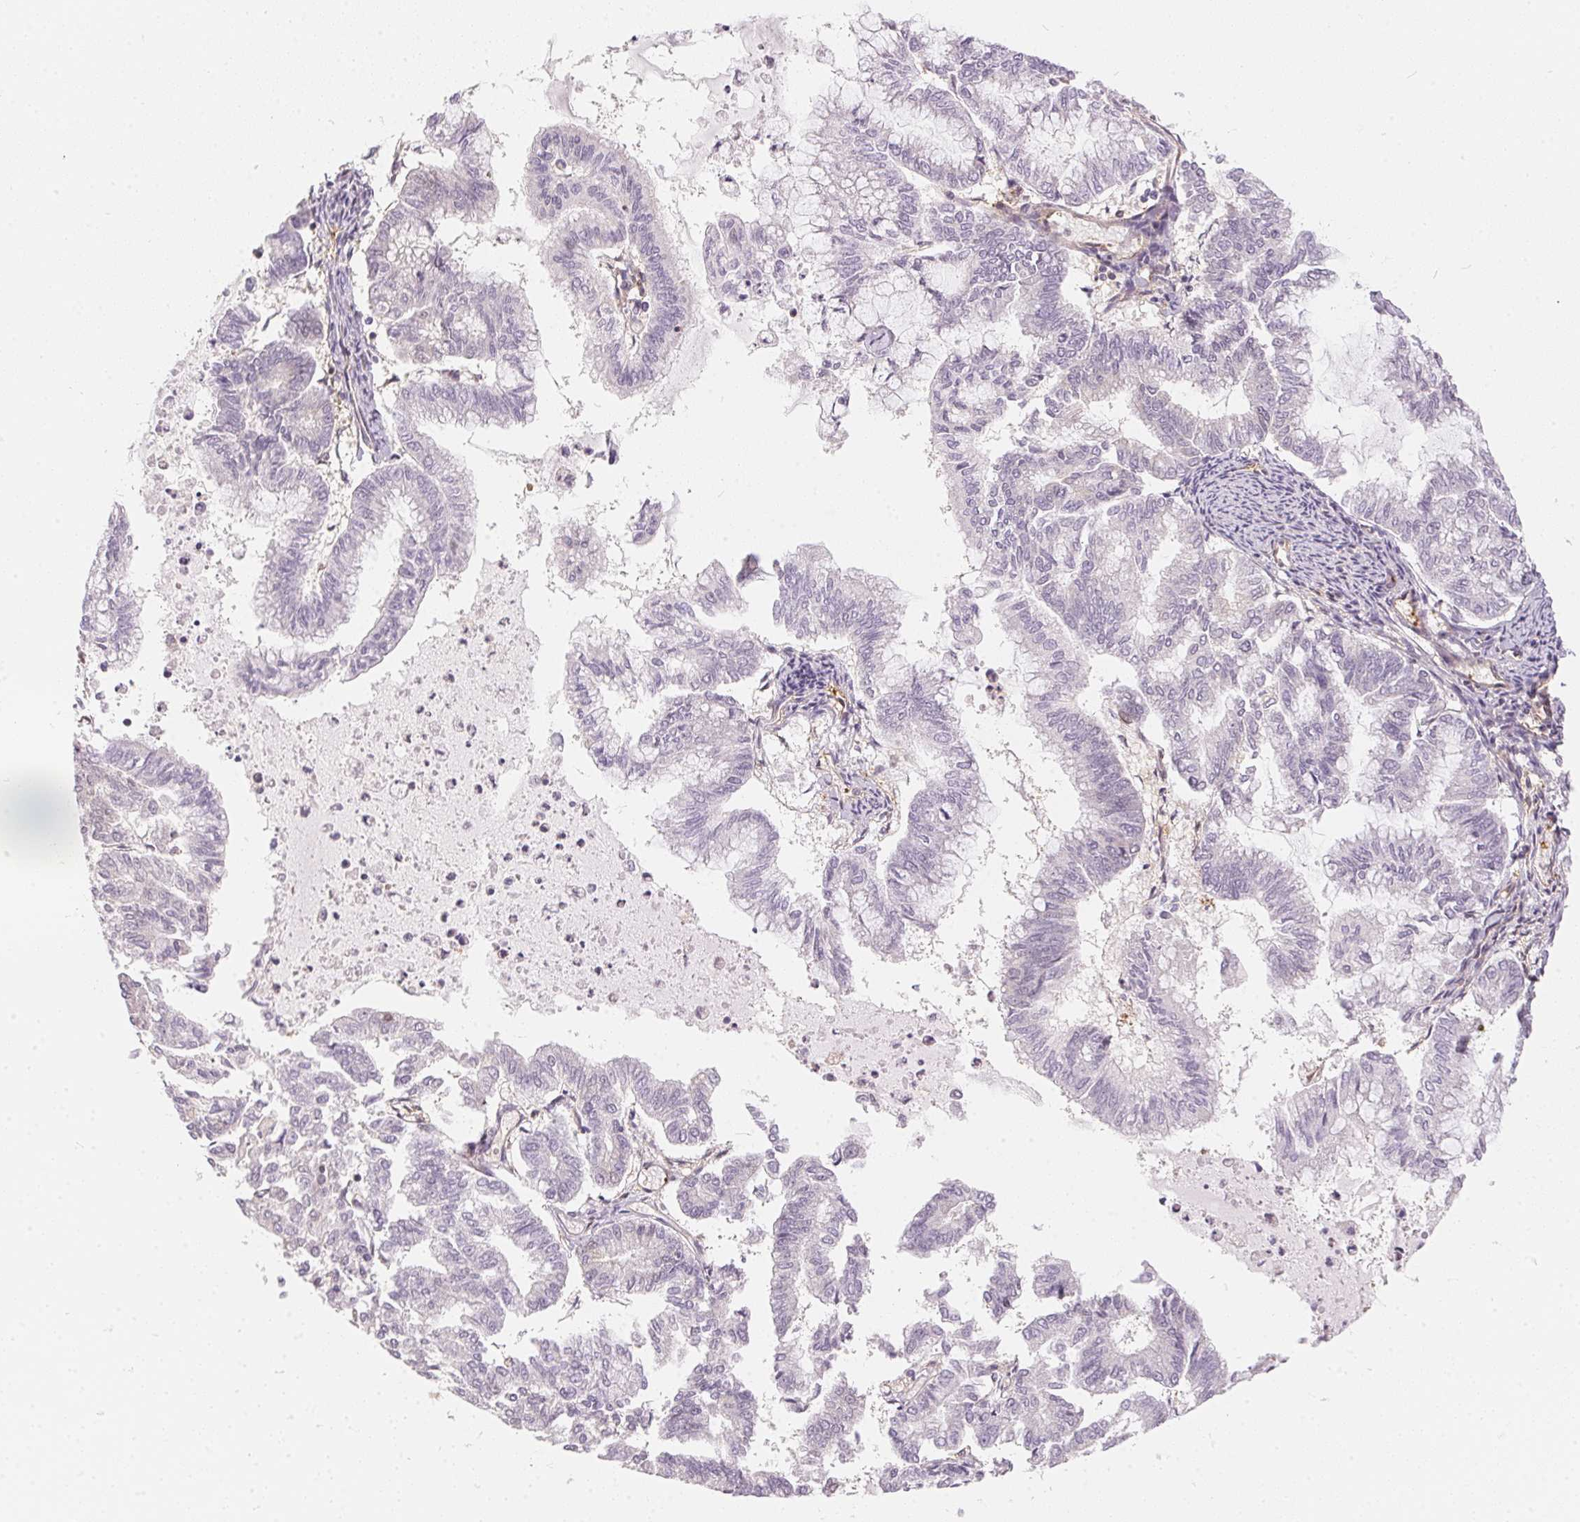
{"staining": {"intensity": "negative", "quantity": "none", "location": "none"}, "tissue": "endometrial cancer", "cell_type": "Tumor cells", "image_type": "cancer", "snomed": [{"axis": "morphology", "description": "Adenocarcinoma, NOS"}, {"axis": "topography", "description": "Endometrium"}], "caption": "An immunohistochemistry micrograph of endometrial cancer is shown. There is no staining in tumor cells of endometrial cancer. (DAB immunohistochemistry (IHC) with hematoxylin counter stain).", "gene": "BLMH", "patient": {"sex": "female", "age": 79}}